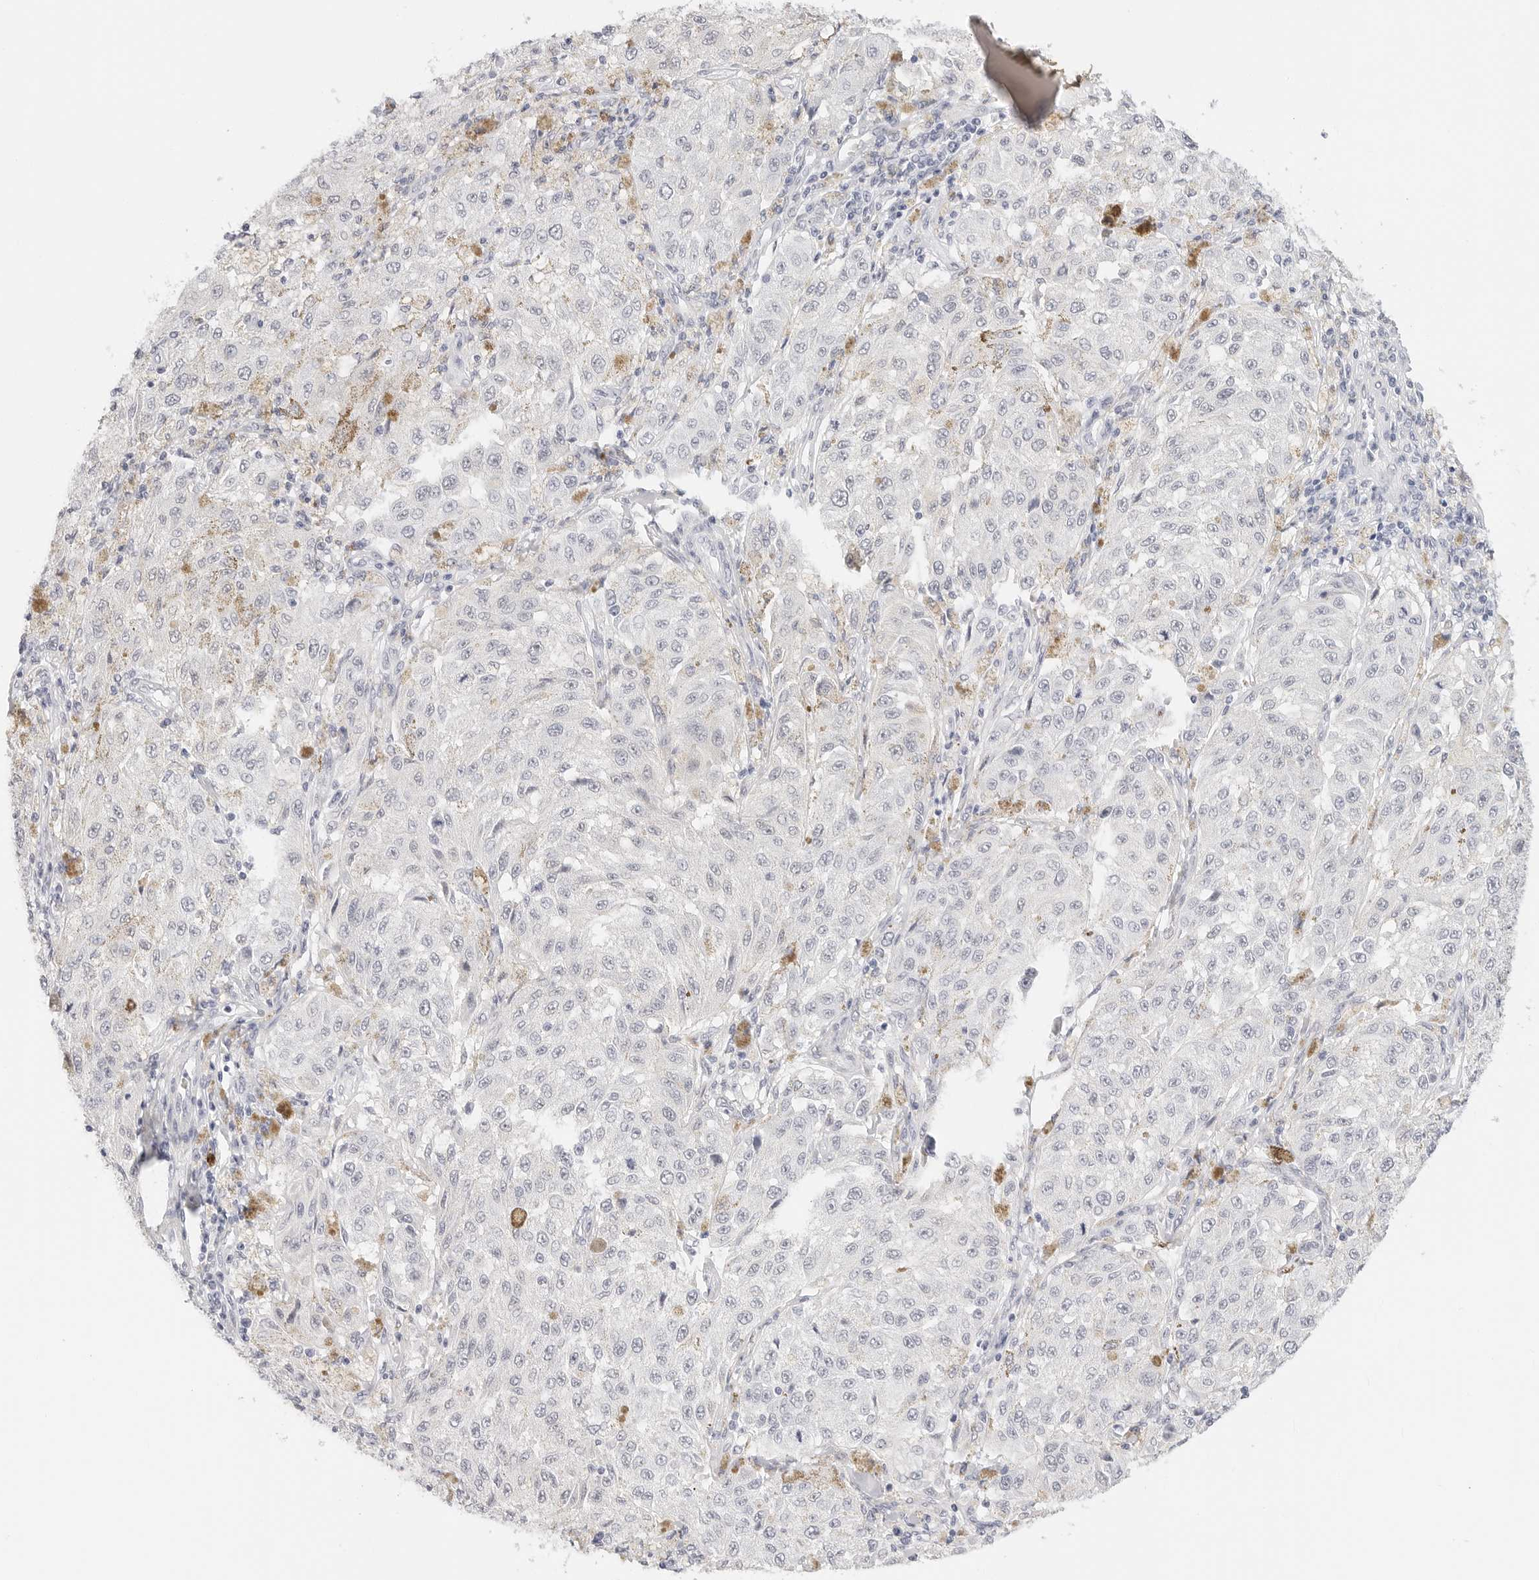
{"staining": {"intensity": "negative", "quantity": "none", "location": "none"}, "tissue": "melanoma", "cell_type": "Tumor cells", "image_type": "cancer", "snomed": [{"axis": "morphology", "description": "Malignant melanoma, NOS"}, {"axis": "topography", "description": "Skin"}], "caption": "Immunohistochemistry (IHC) image of human malignant melanoma stained for a protein (brown), which shows no positivity in tumor cells.", "gene": "TFF2", "patient": {"sex": "female", "age": 64}}